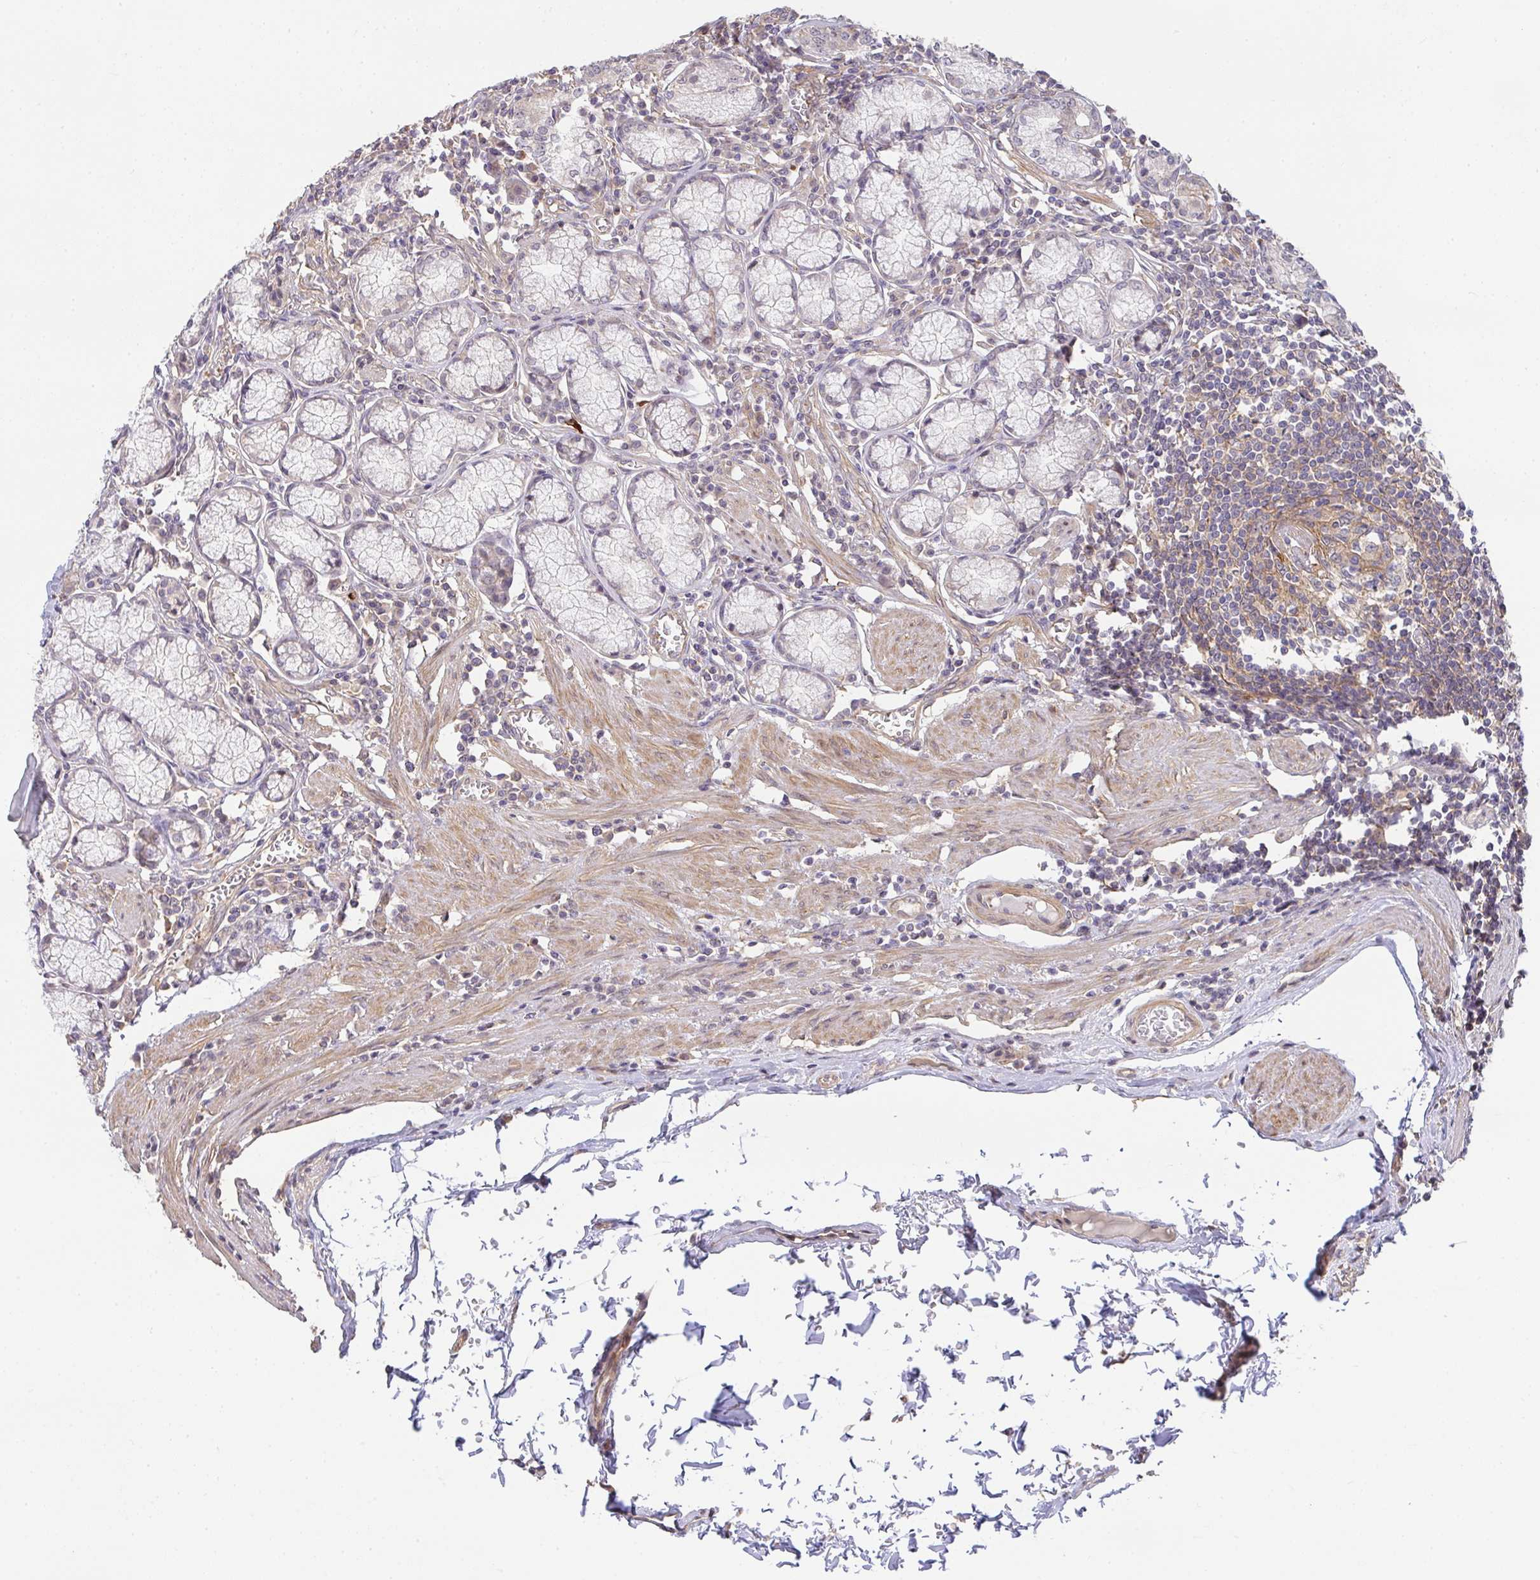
{"staining": {"intensity": "moderate", "quantity": "<25%", "location": "cytoplasmic/membranous"}, "tissue": "stomach", "cell_type": "Glandular cells", "image_type": "normal", "snomed": [{"axis": "morphology", "description": "Normal tissue, NOS"}, {"axis": "topography", "description": "Stomach"}], "caption": "An immunohistochemistry image of normal tissue is shown. Protein staining in brown shows moderate cytoplasmic/membranous positivity in stomach within glandular cells.", "gene": "EEF1AKMT1", "patient": {"sex": "male", "age": 55}}